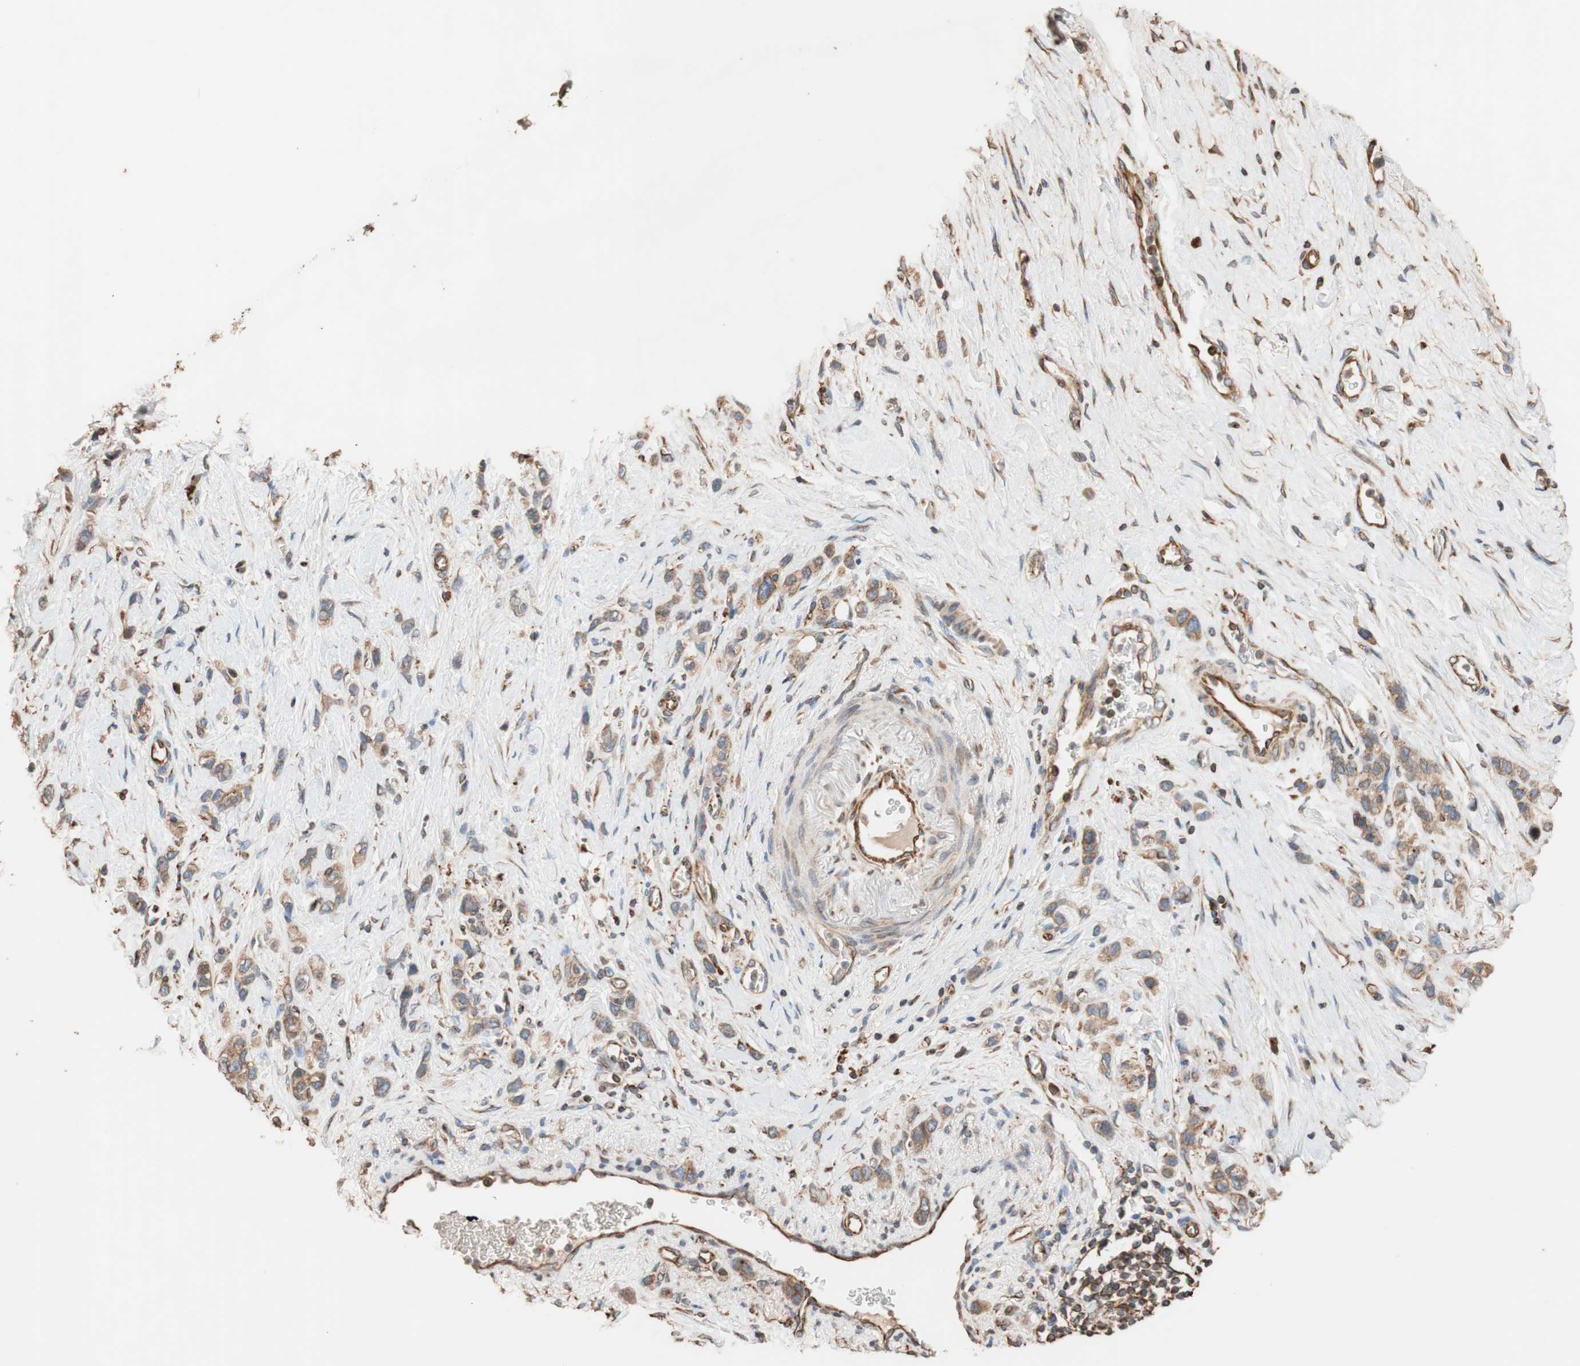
{"staining": {"intensity": "moderate", "quantity": "25%-75%", "location": "cytoplasmic/membranous"}, "tissue": "stomach cancer", "cell_type": "Tumor cells", "image_type": "cancer", "snomed": [{"axis": "morphology", "description": "Normal tissue, NOS"}, {"axis": "morphology", "description": "Adenocarcinoma, NOS"}, {"axis": "morphology", "description": "Adenocarcinoma, High grade"}, {"axis": "topography", "description": "Stomach, upper"}, {"axis": "topography", "description": "Stomach"}], "caption": "Immunohistochemical staining of human high-grade adenocarcinoma (stomach) demonstrates medium levels of moderate cytoplasmic/membranous protein staining in approximately 25%-75% of tumor cells.", "gene": "TUBB", "patient": {"sex": "female", "age": 65}}